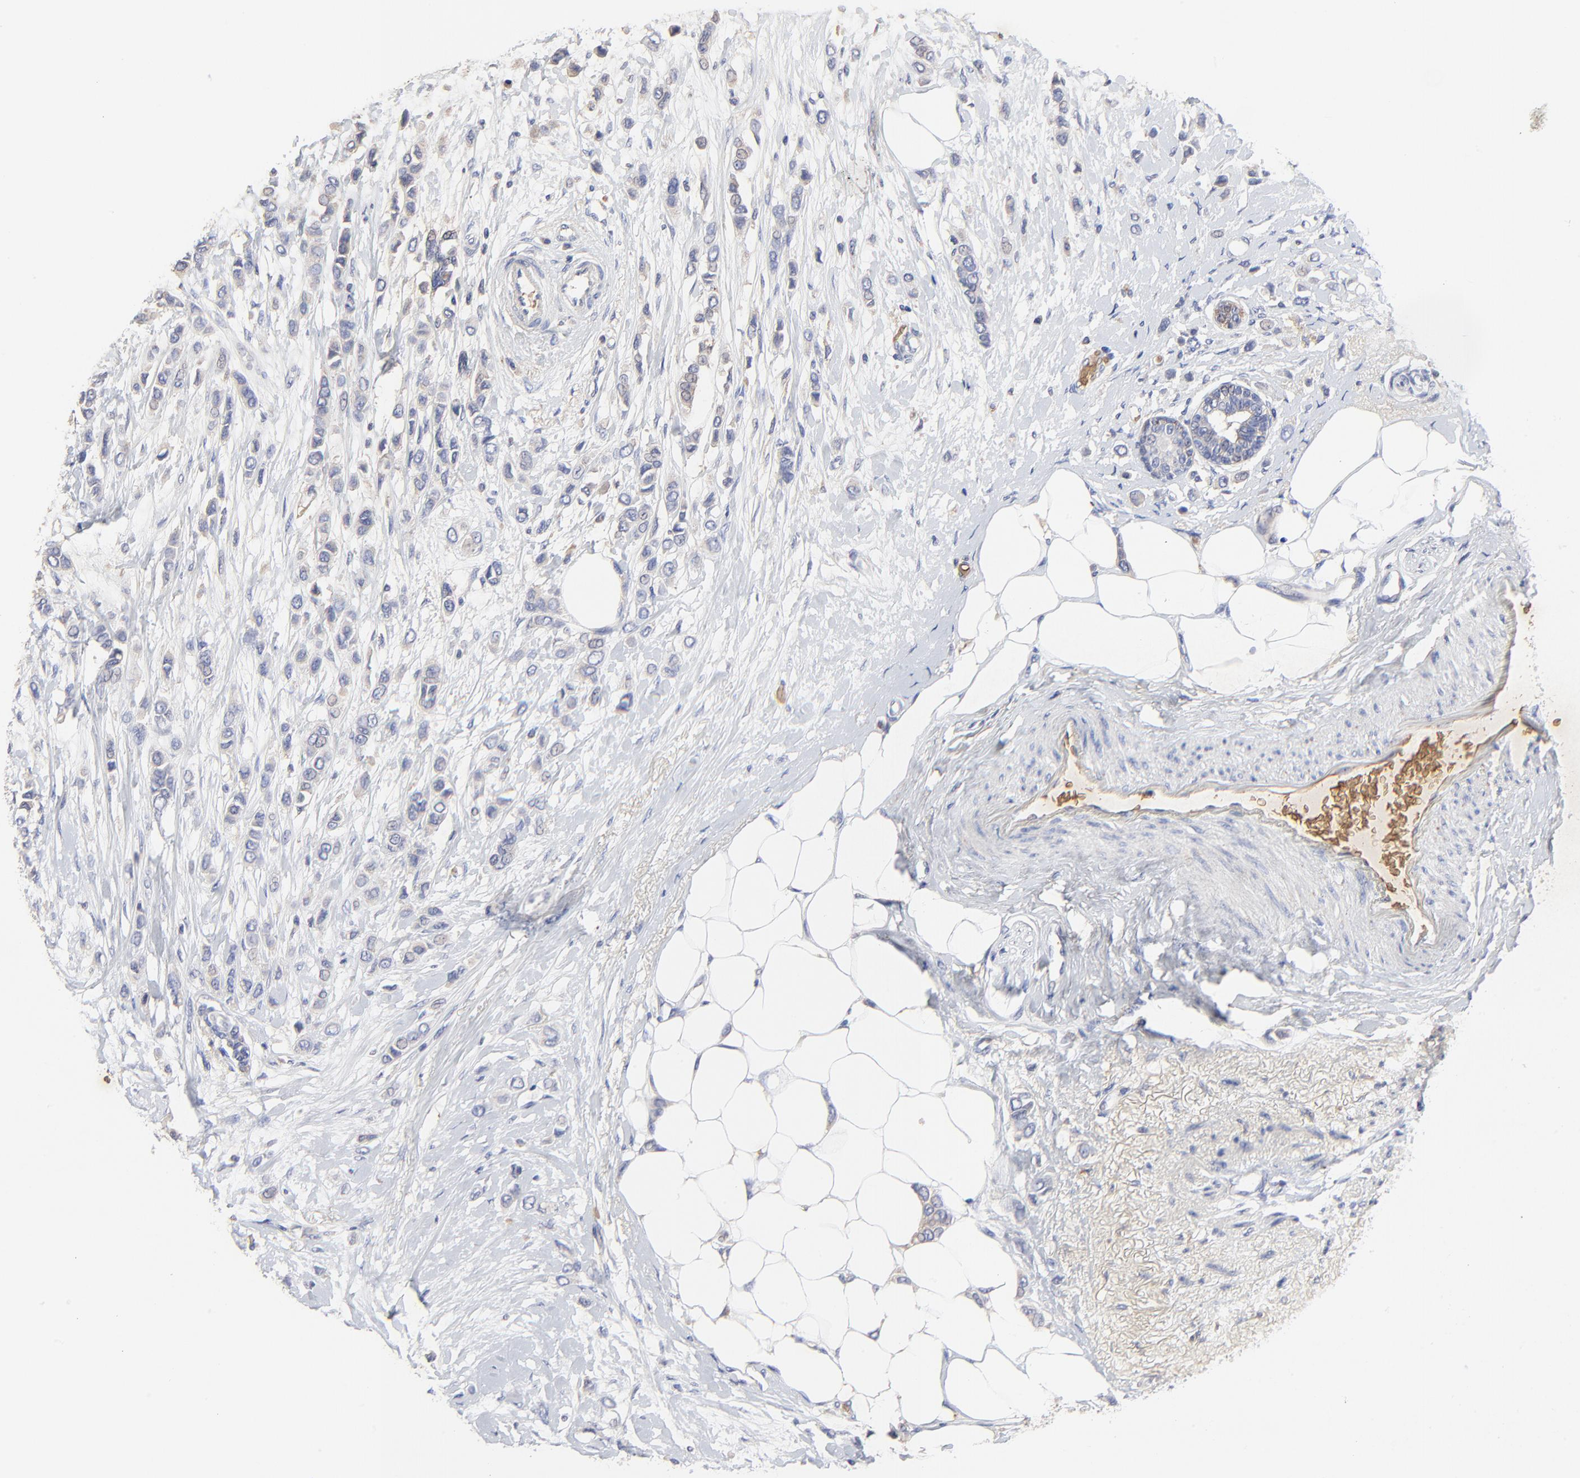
{"staining": {"intensity": "weak", "quantity": "<25%", "location": "cytoplasmic/membranous"}, "tissue": "breast cancer", "cell_type": "Tumor cells", "image_type": "cancer", "snomed": [{"axis": "morphology", "description": "Lobular carcinoma"}, {"axis": "topography", "description": "Breast"}], "caption": "Immunohistochemistry (IHC) of lobular carcinoma (breast) reveals no expression in tumor cells.", "gene": "PAG1", "patient": {"sex": "female", "age": 51}}